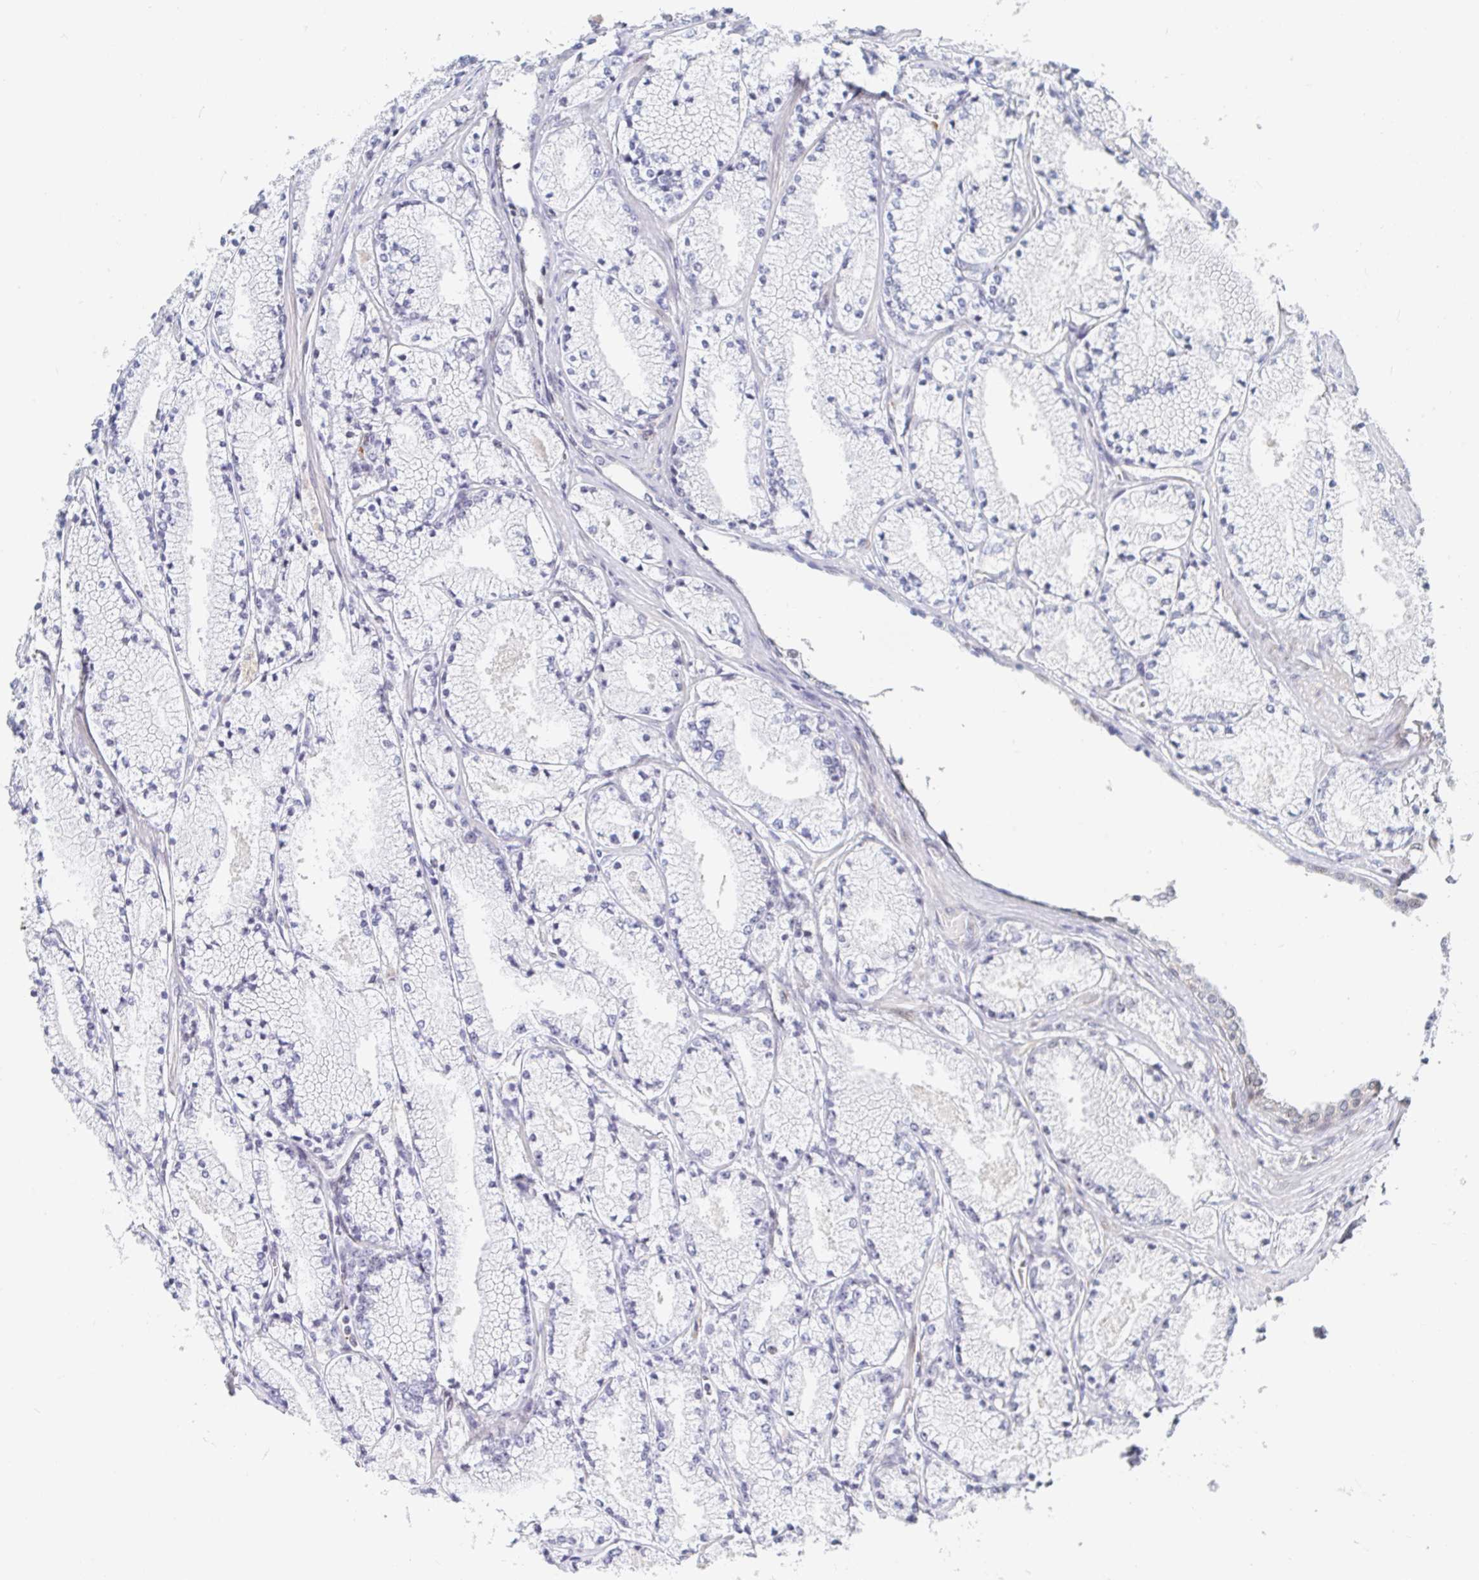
{"staining": {"intensity": "negative", "quantity": "none", "location": "none"}, "tissue": "prostate cancer", "cell_type": "Tumor cells", "image_type": "cancer", "snomed": [{"axis": "morphology", "description": "Adenocarcinoma, High grade"}, {"axis": "topography", "description": "Prostate"}], "caption": "High power microscopy image of an immunohistochemistry (IHC) image of prostate high-grade adenocarcinoma, revealing no significant expression in tumor cells.", "gene": "CHD2", "patient": {"sex": "male", "age": 63}}